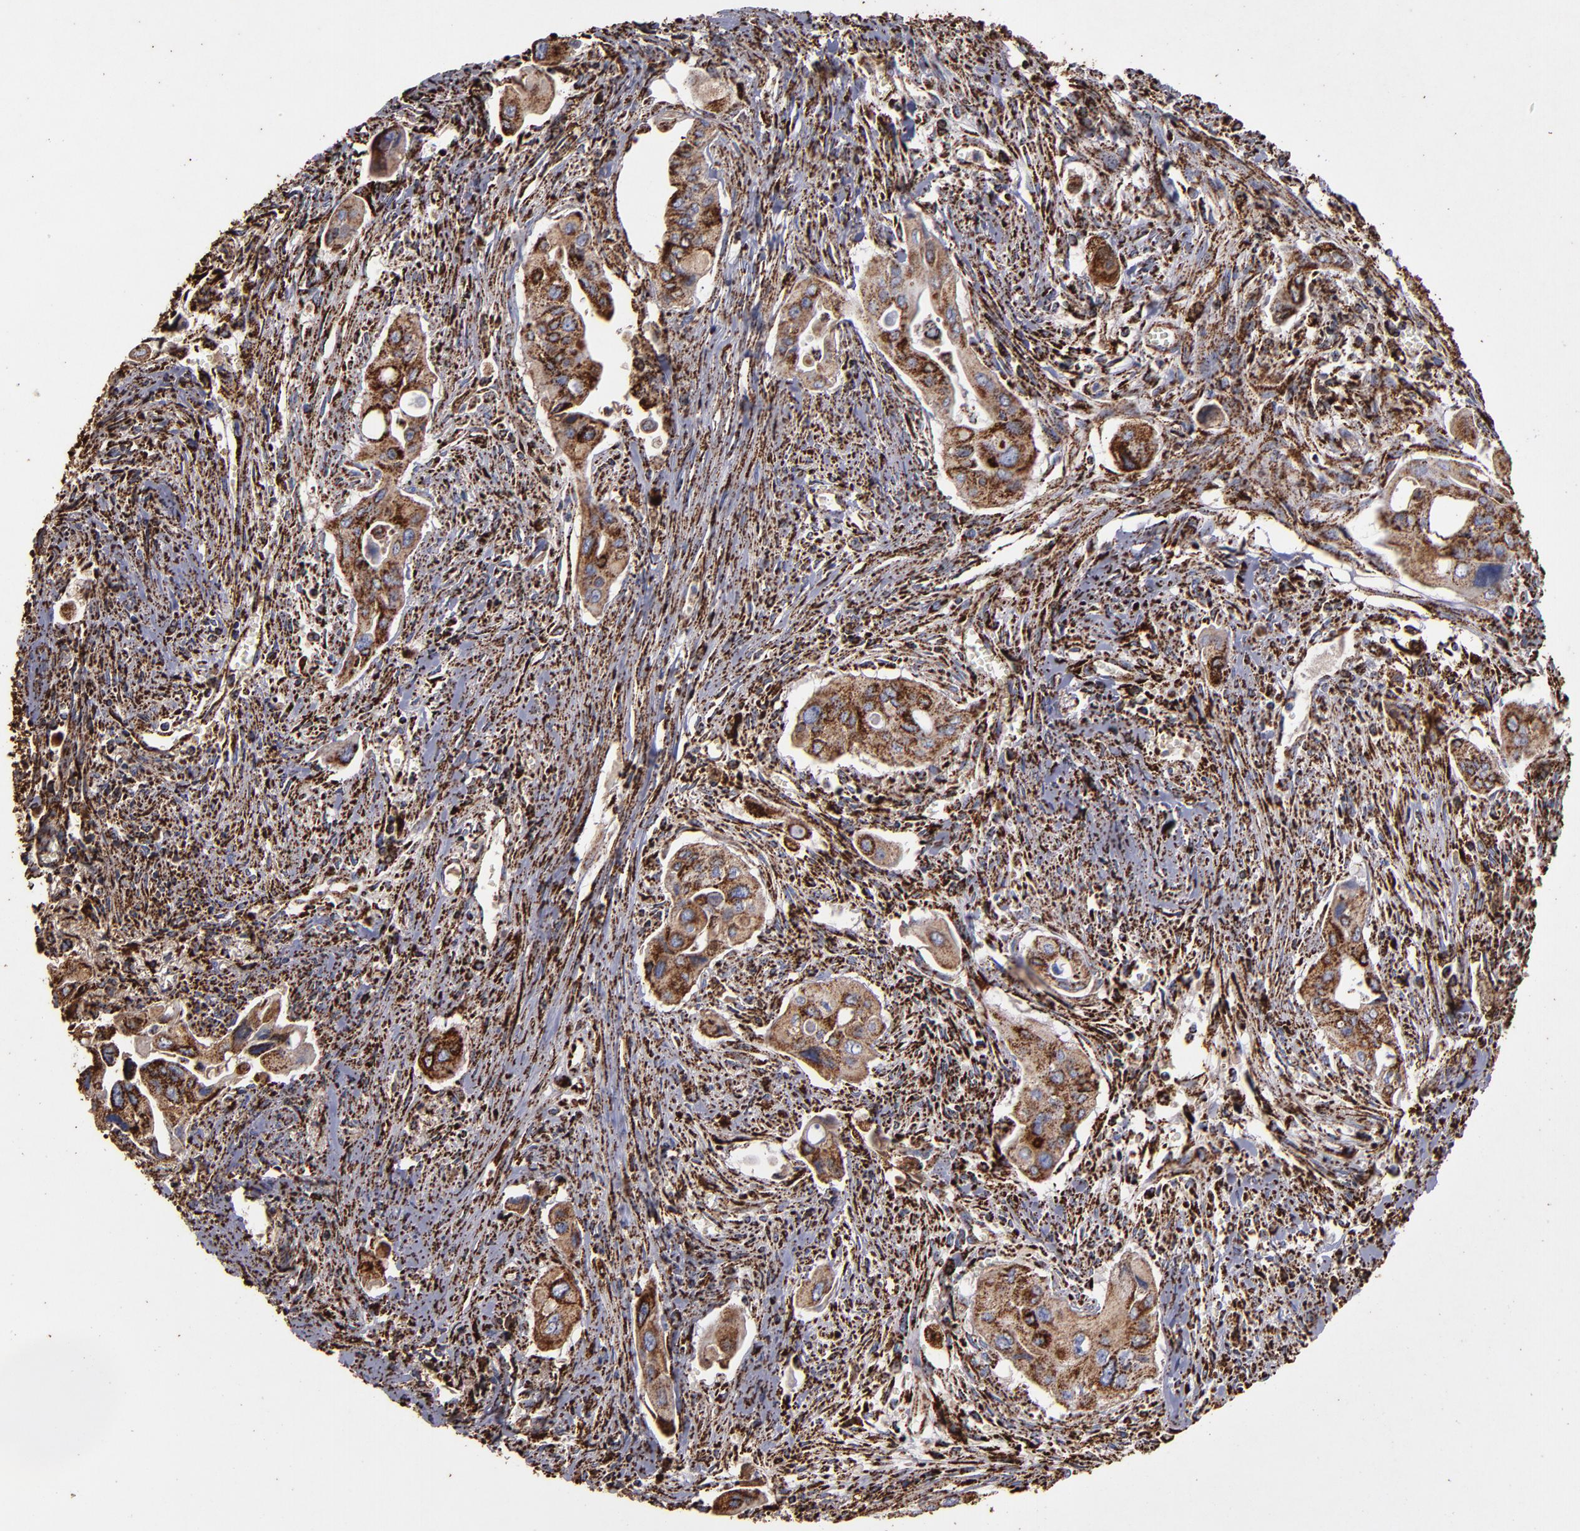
{"staining": {"intensity": "strong", "quantity": ">75%", "location": "cytoplasmic/membranous"}, "tissue": "pancreatic cancer", "cell_type": "Tumor cells", "image_type": "cancer", "snomed": [{"axis": "morphology", "description": "Adenocarcinoma, NOS"}, {"axis": "topography", "description": "Pancreas"}], "caption": "A histopathology image of adenocarcinoma (pancreatic) stained for a protein reveals strong cytoplasmic/membranous brown staining in tumor cells.", "gene": "SOD2", "patient": {"sex": "male", "age": 77}}